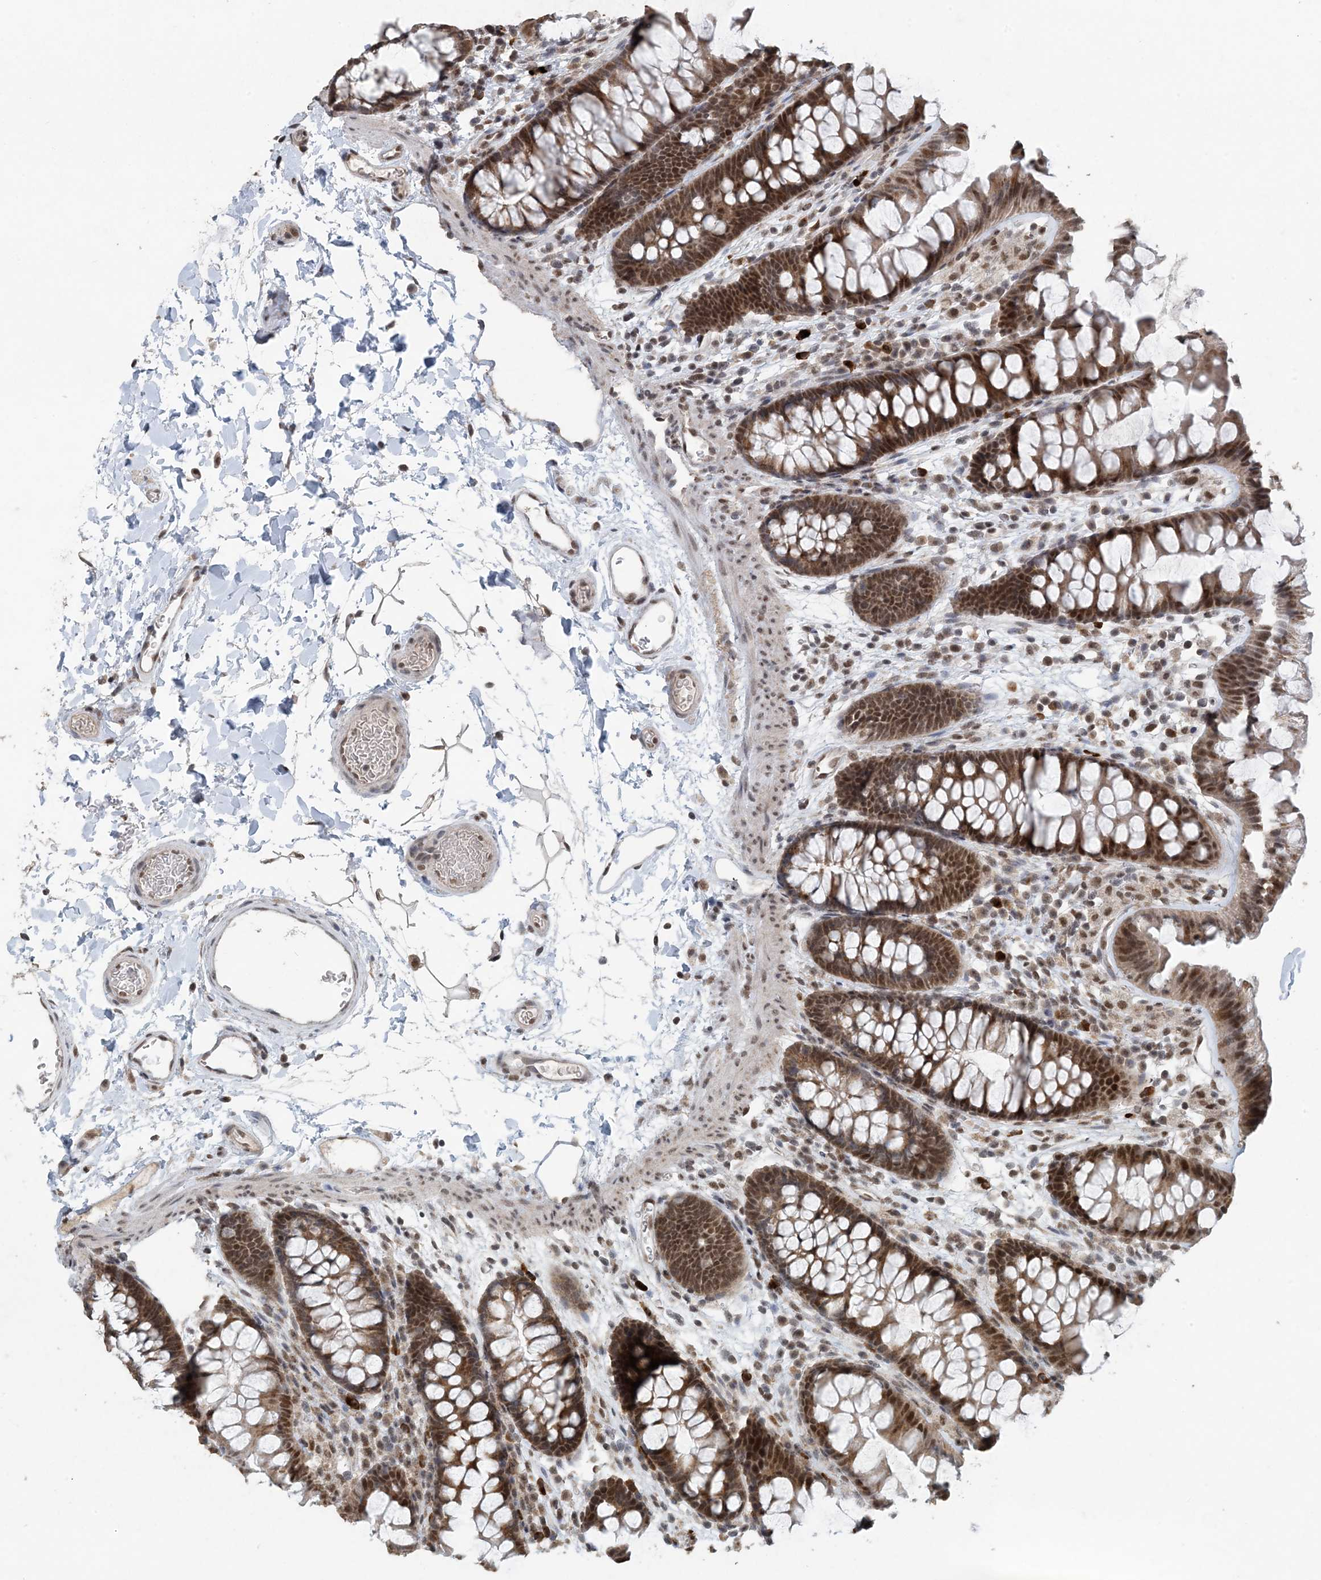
{"staining": {"intensity": "moderate", "quantity": ">75%", "location": "nuclear"}, "tissue": "colon", "cell_type": "Endothelial cells", "image_type": "normal", "snomed": [{"axis": "morphology", "description": "Normal tissue, NOS"}, {"axis": "topography", "description": "Colon"}], "caption": "This micrograph demonstrates immunohistochemistry staining of normal colon, with medium moderate nuclear staining in approximately >75% of endothelial cells.", "gene": "MBD2", "patient": {"sex": "female", "age": 62}}